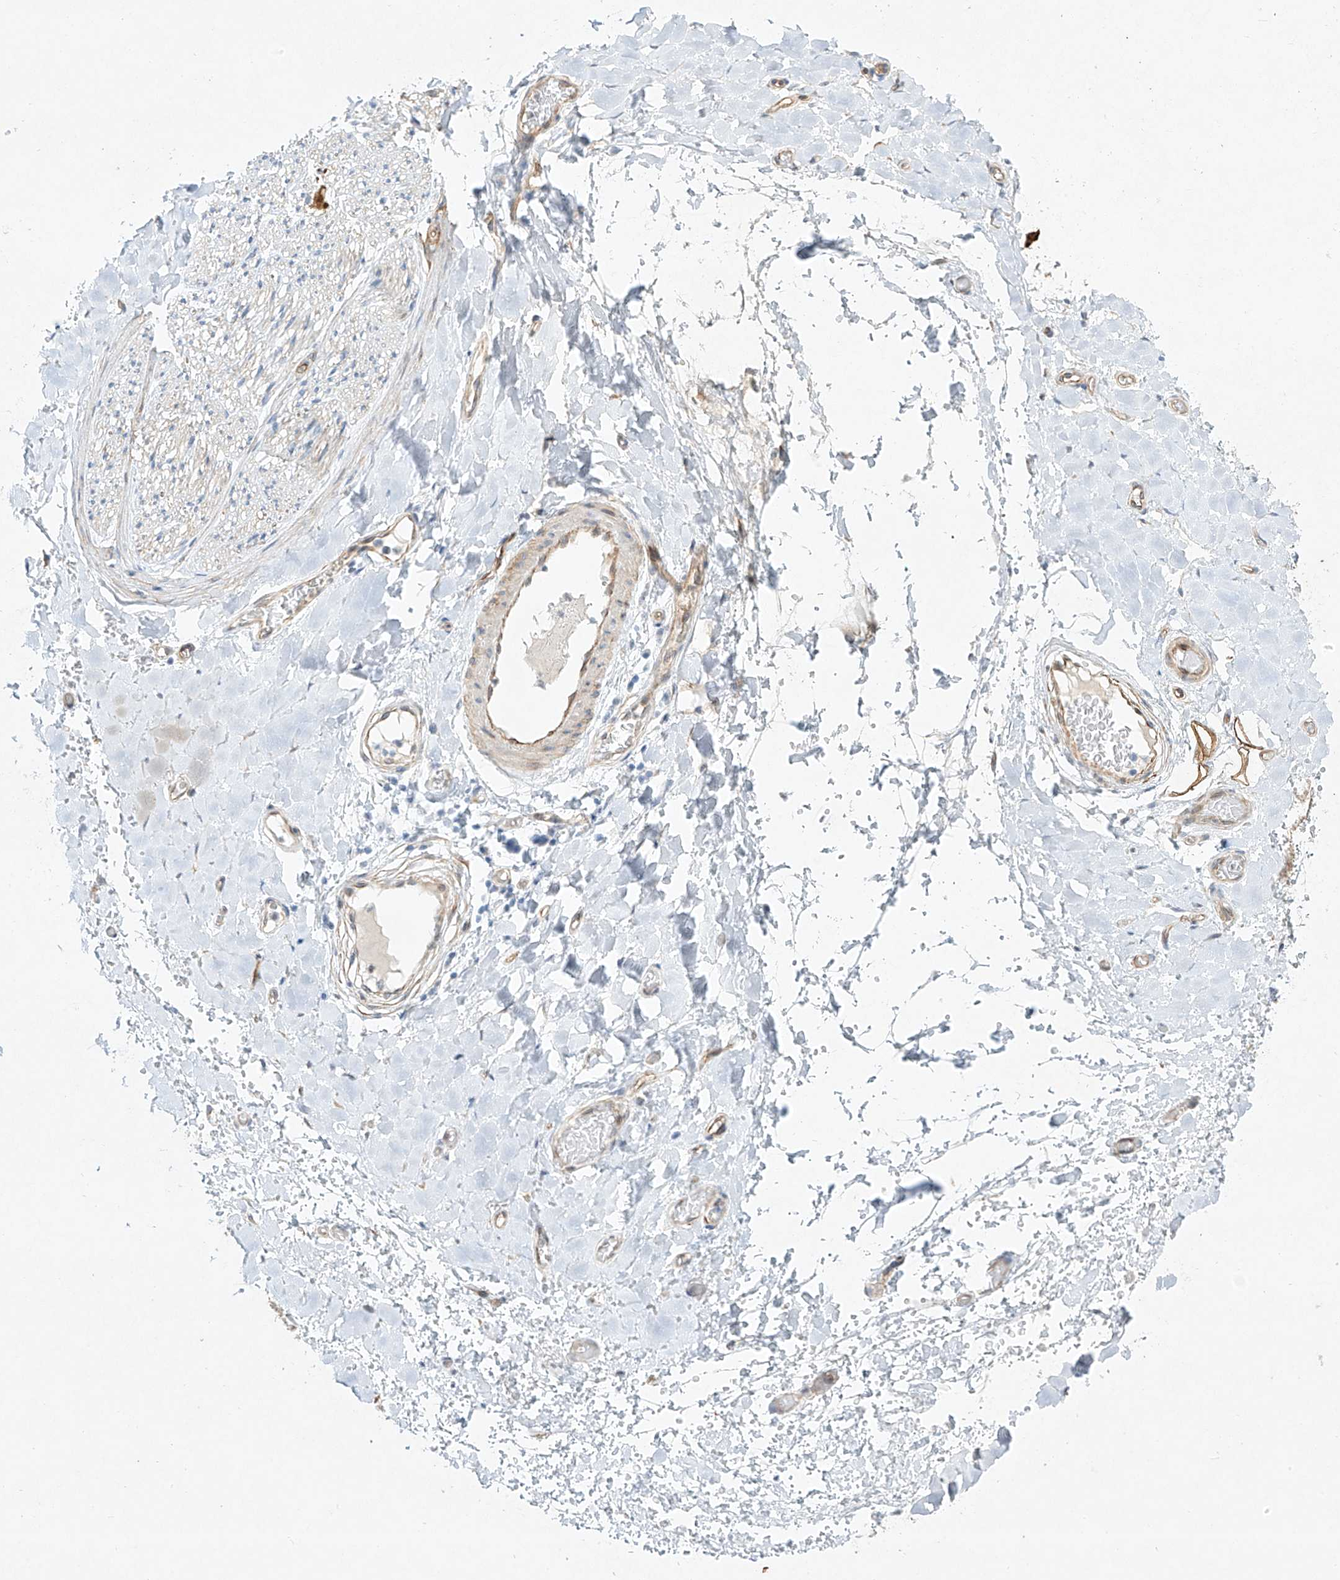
{"staining": {"intensity": "moderate", "quantity": ">75%", "location": "cytoplasmic/membranous"}, "tissue": "adipose tissue", "cell_type": "Adipocytes", "image_type": "normal", "snomed": [{"axis": "morphology", "description": "Normal tissue, NOS"}, {"axis": "morphology", "description": "Adenocarcinoma, NOS"}, {"axis": "topography", "description": "Stomach, upper"}, {"axis": "topography", "description": "Peripheral nerve tissue"}], "caption": "Human adipose tissue stained for a protein (brown) shows moderate cytoplasmic/membranous positive positivity in approximately >75% of adipocytes.", "gene": "REEP2", "patient": {"sex": "male", "age": 62}}